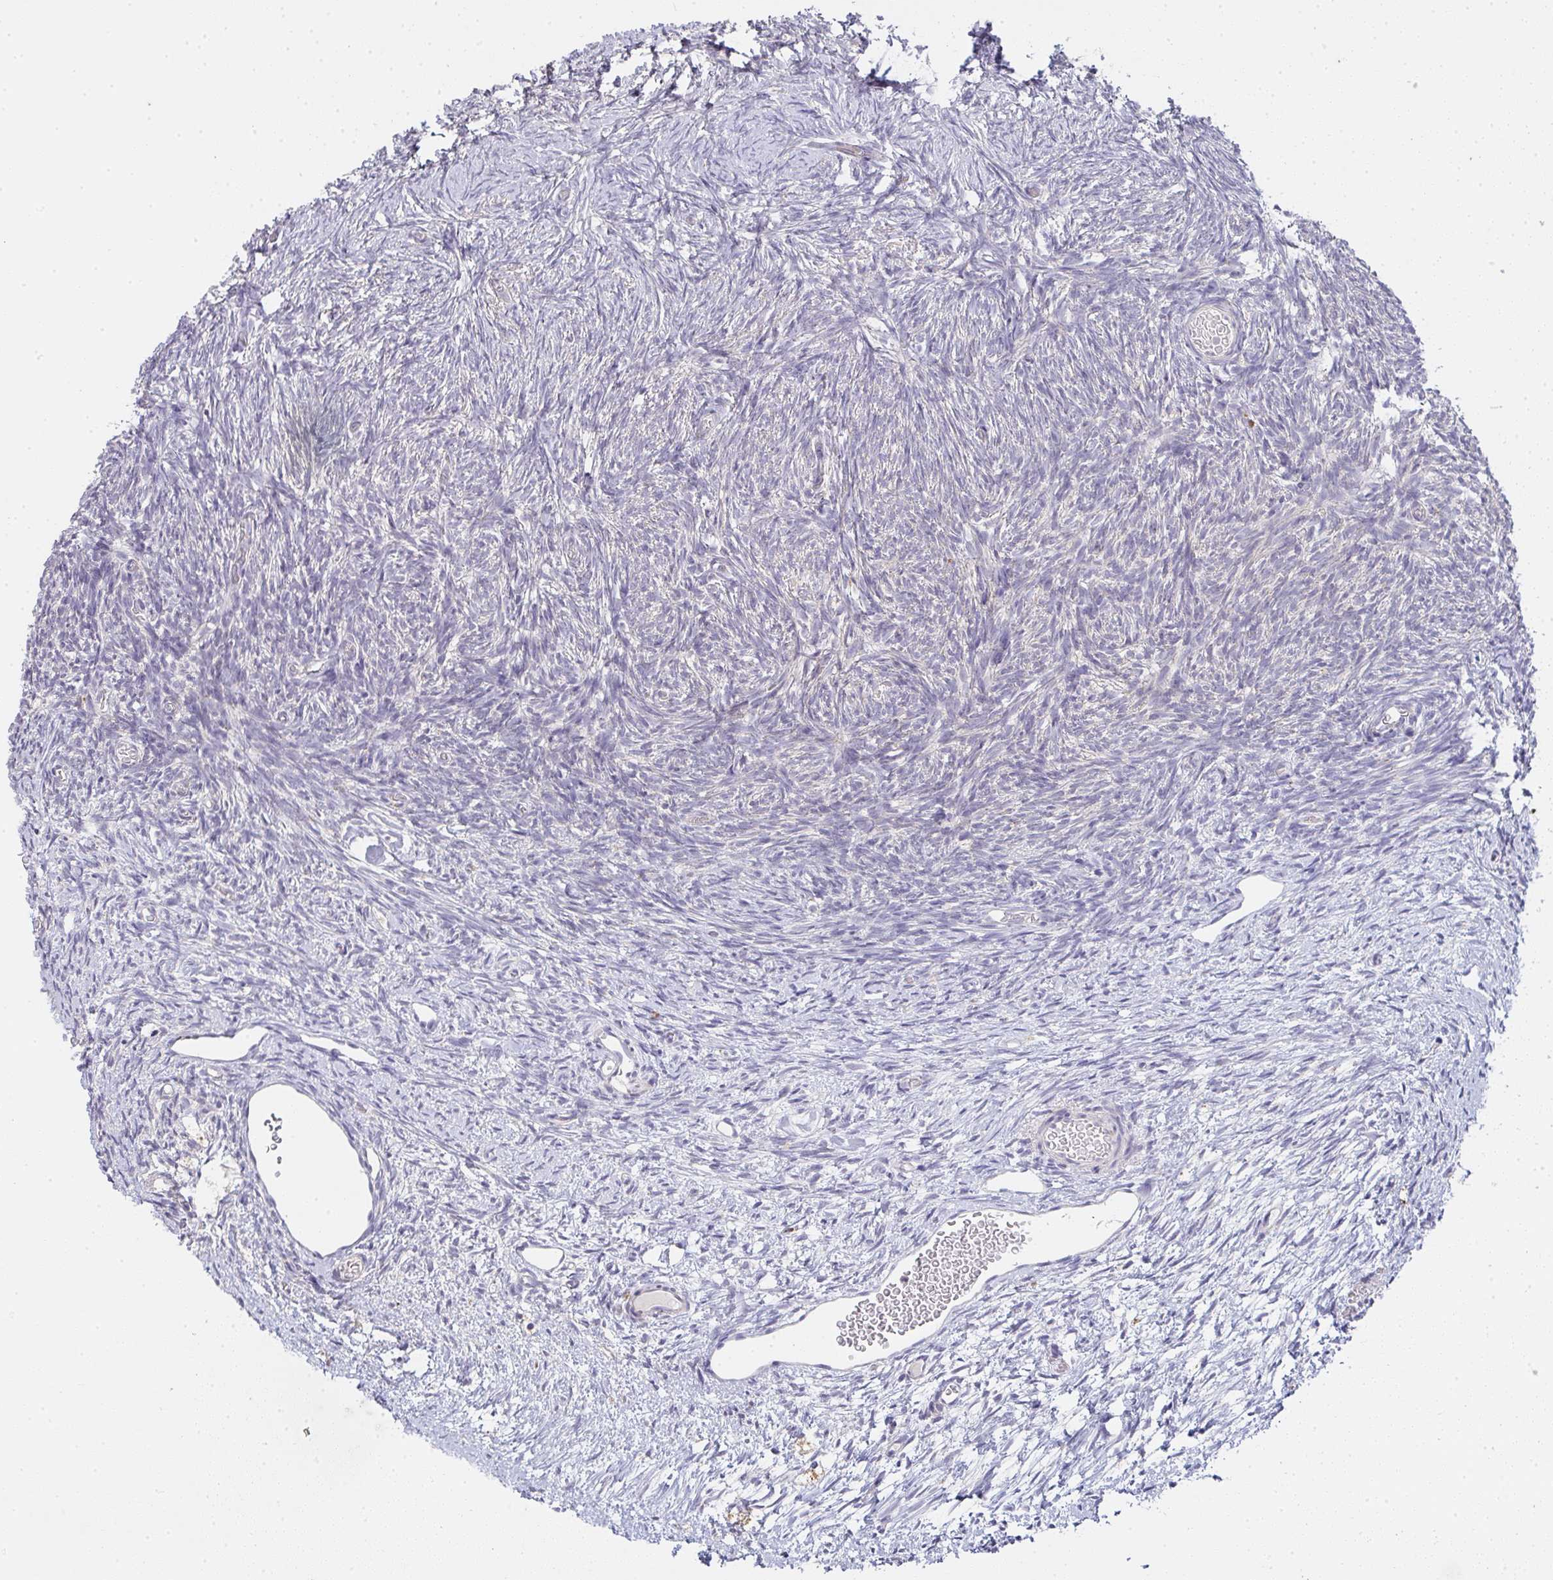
{"staining": {"intensity": "negative", "quantity": "none", "location": "none"}, "tissue": "ovary", "cell_type": "Follicle cells", "image_type": "normal", "snomed": [{"axis": "morphology", "description": "Normal tissue, NOS"}, {"axis": "topography", "description": "Ovary"}], "caption": "Immunohistochemistry (IHC) photomicrograph of normal ovary: ovary stained with DAB (3,3'-diaminobenzidine) demonstrates no significant protein expression in follicle cells. (Stains: DAB (3,3'-diaminobenzidine) IHC with hematoxylin counter stain, Microscopy: brightfield microscopy at high magnification).", "gene": "TMEM219", "patient": {"sex": "female", "age": 39}}